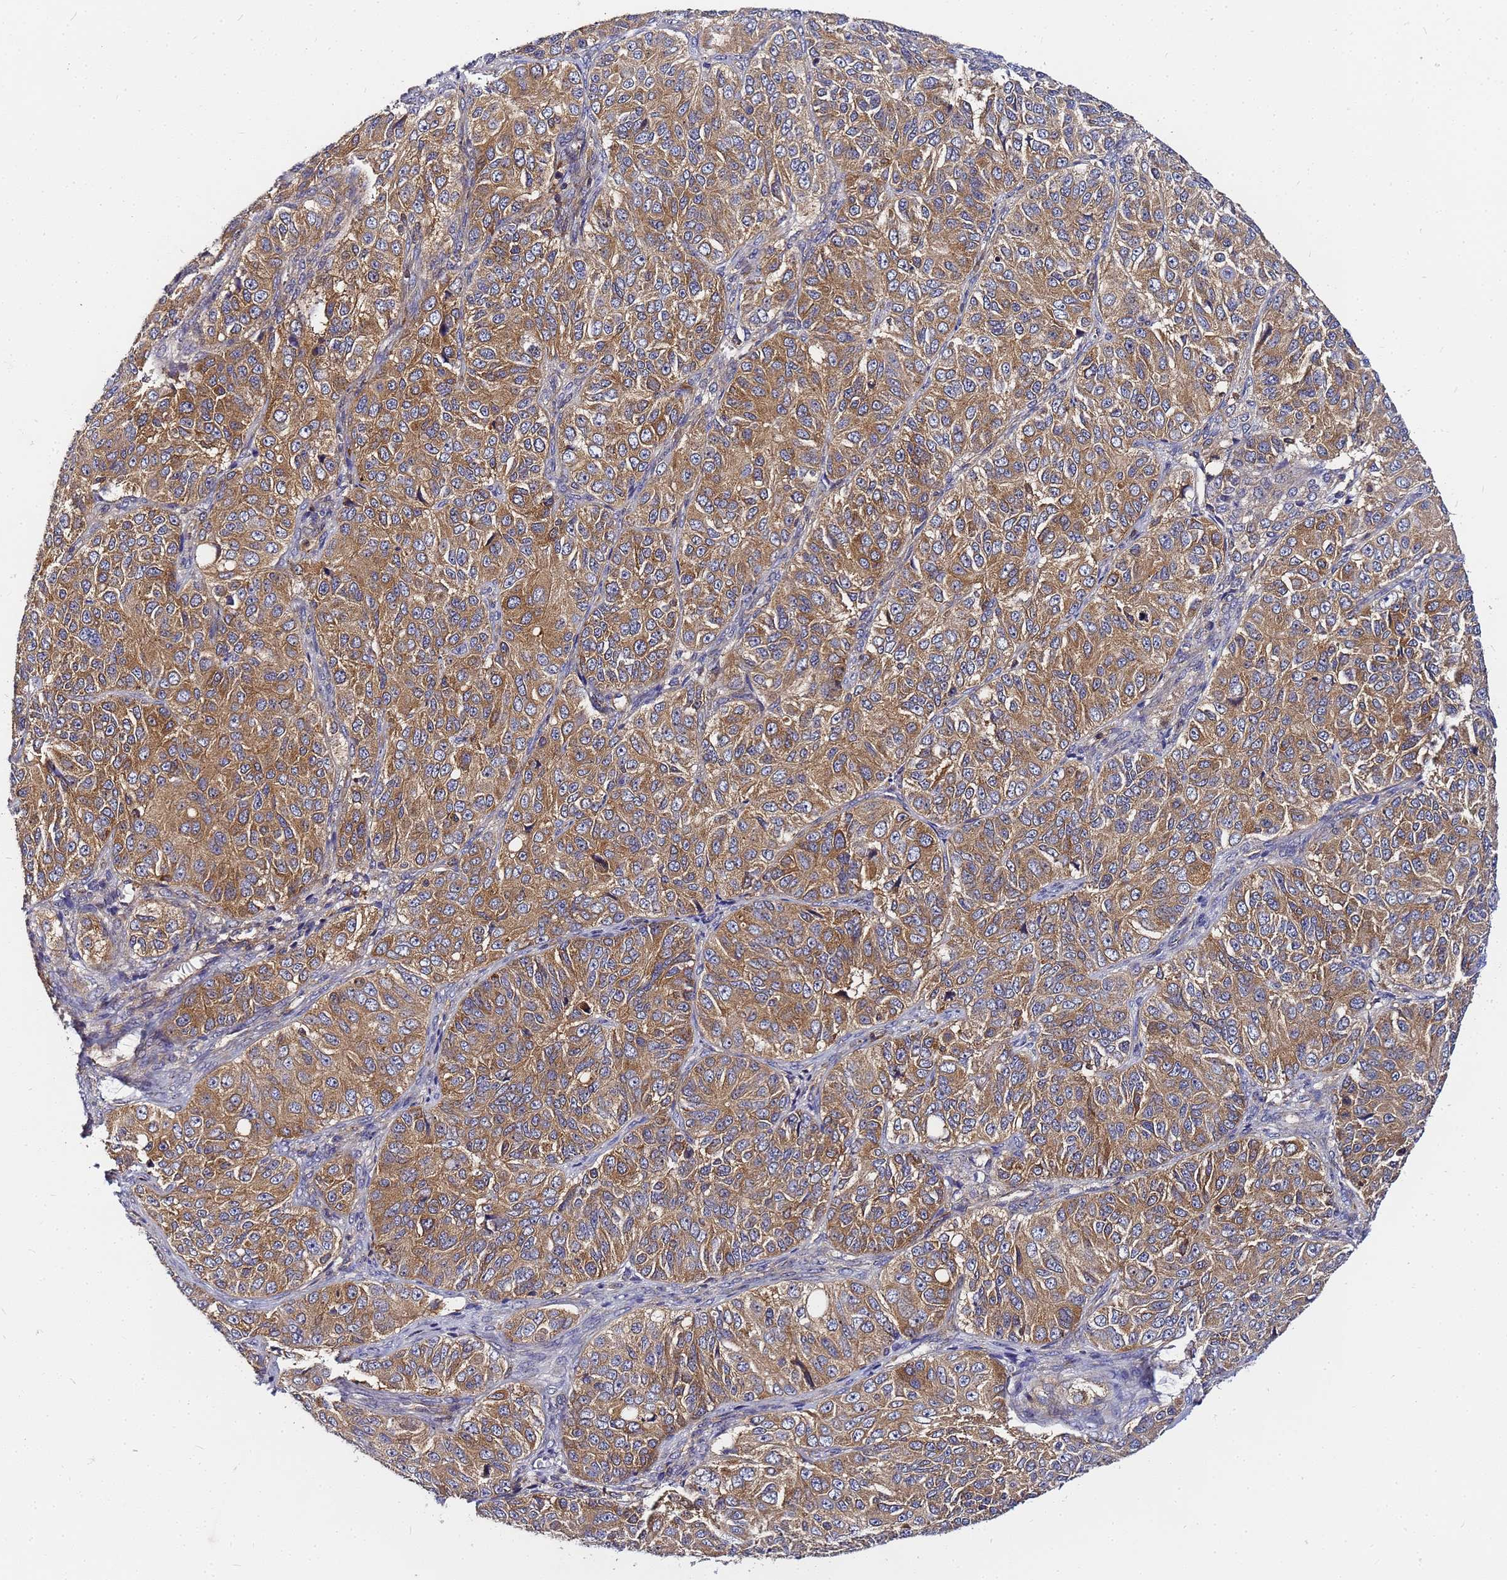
{"staining": {"intensity": "moderate", "quantity": ">75%", "location": "cytoplasmic/membranous"}, "tissue": "ovarian cancer", "cell_type": "Tumor cells", "image_type": "cancer", "snomed": [{"axis": "morphology", "description": "Carcinoma, endometroid"}, {"axis": "topography", "description": "Ovary"}], "caption": "Protein staining displays moderate cytoplasmic/membranous positivity in about >75% of tumor cells in endometroid carcinoma (ovarian).", "gene": "CHM", "patient": {"sex": "female", "age": 51}}